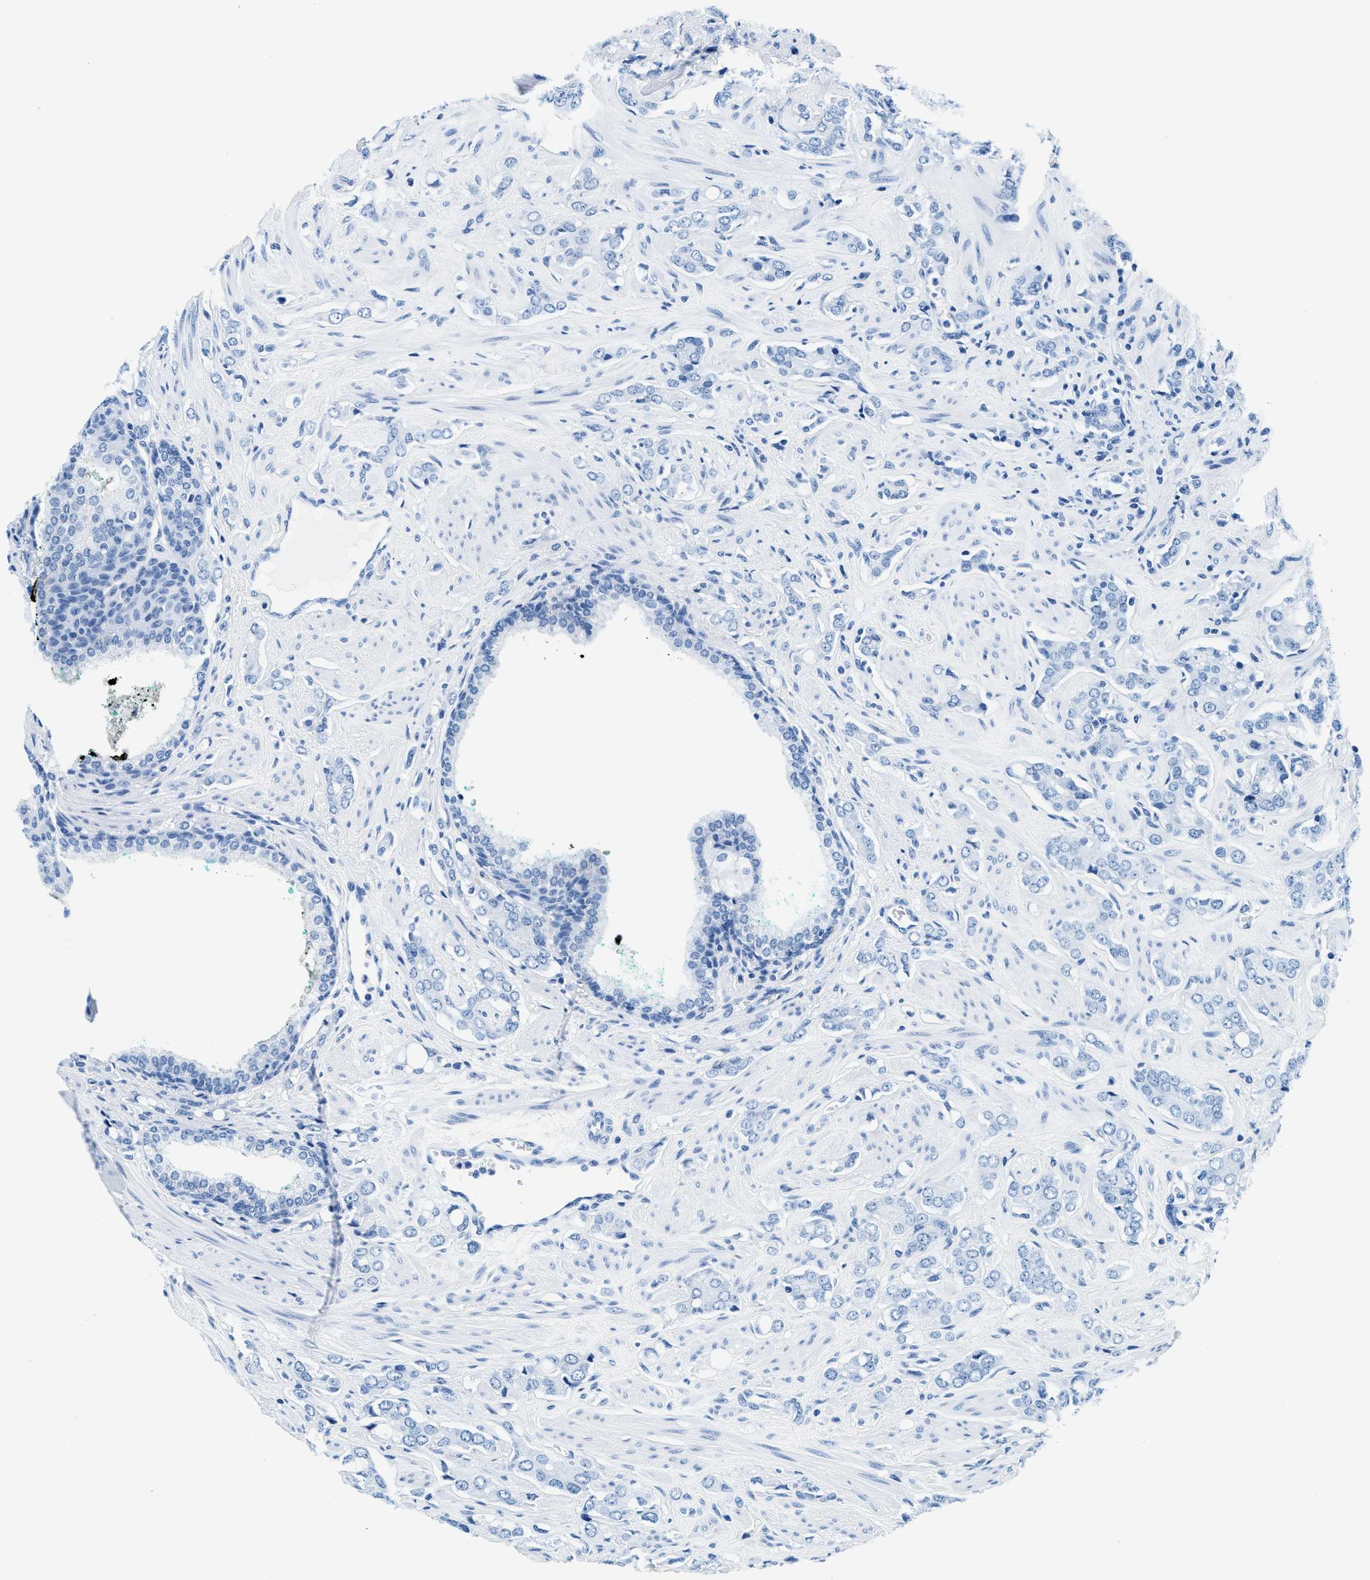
{"staining": {"intensity": "negative", "quantity": "none", "location": "none"}, "tissue": "prostate cancer", "cell_type": "Tumor cells", "image_type": "cancer", "snomed": [{"axis": "morphology", "description": "Adenocarcinoma, High grade"}, {"axis": "topography", "description": "Prostate"}], "caption": "IHC micrograph of human prostate adenocarcinoma (high-grade) stained for a protein (brown), which demonstrates no staining in tumor cells. (Stains: DAB immunohistochemistry (IHC) with hematoxylin counter stain, Microscopy: brightfield microscopy at high magnification).", "gene": "SLFN11", "patient": {"sex": "male", "age": 52}}